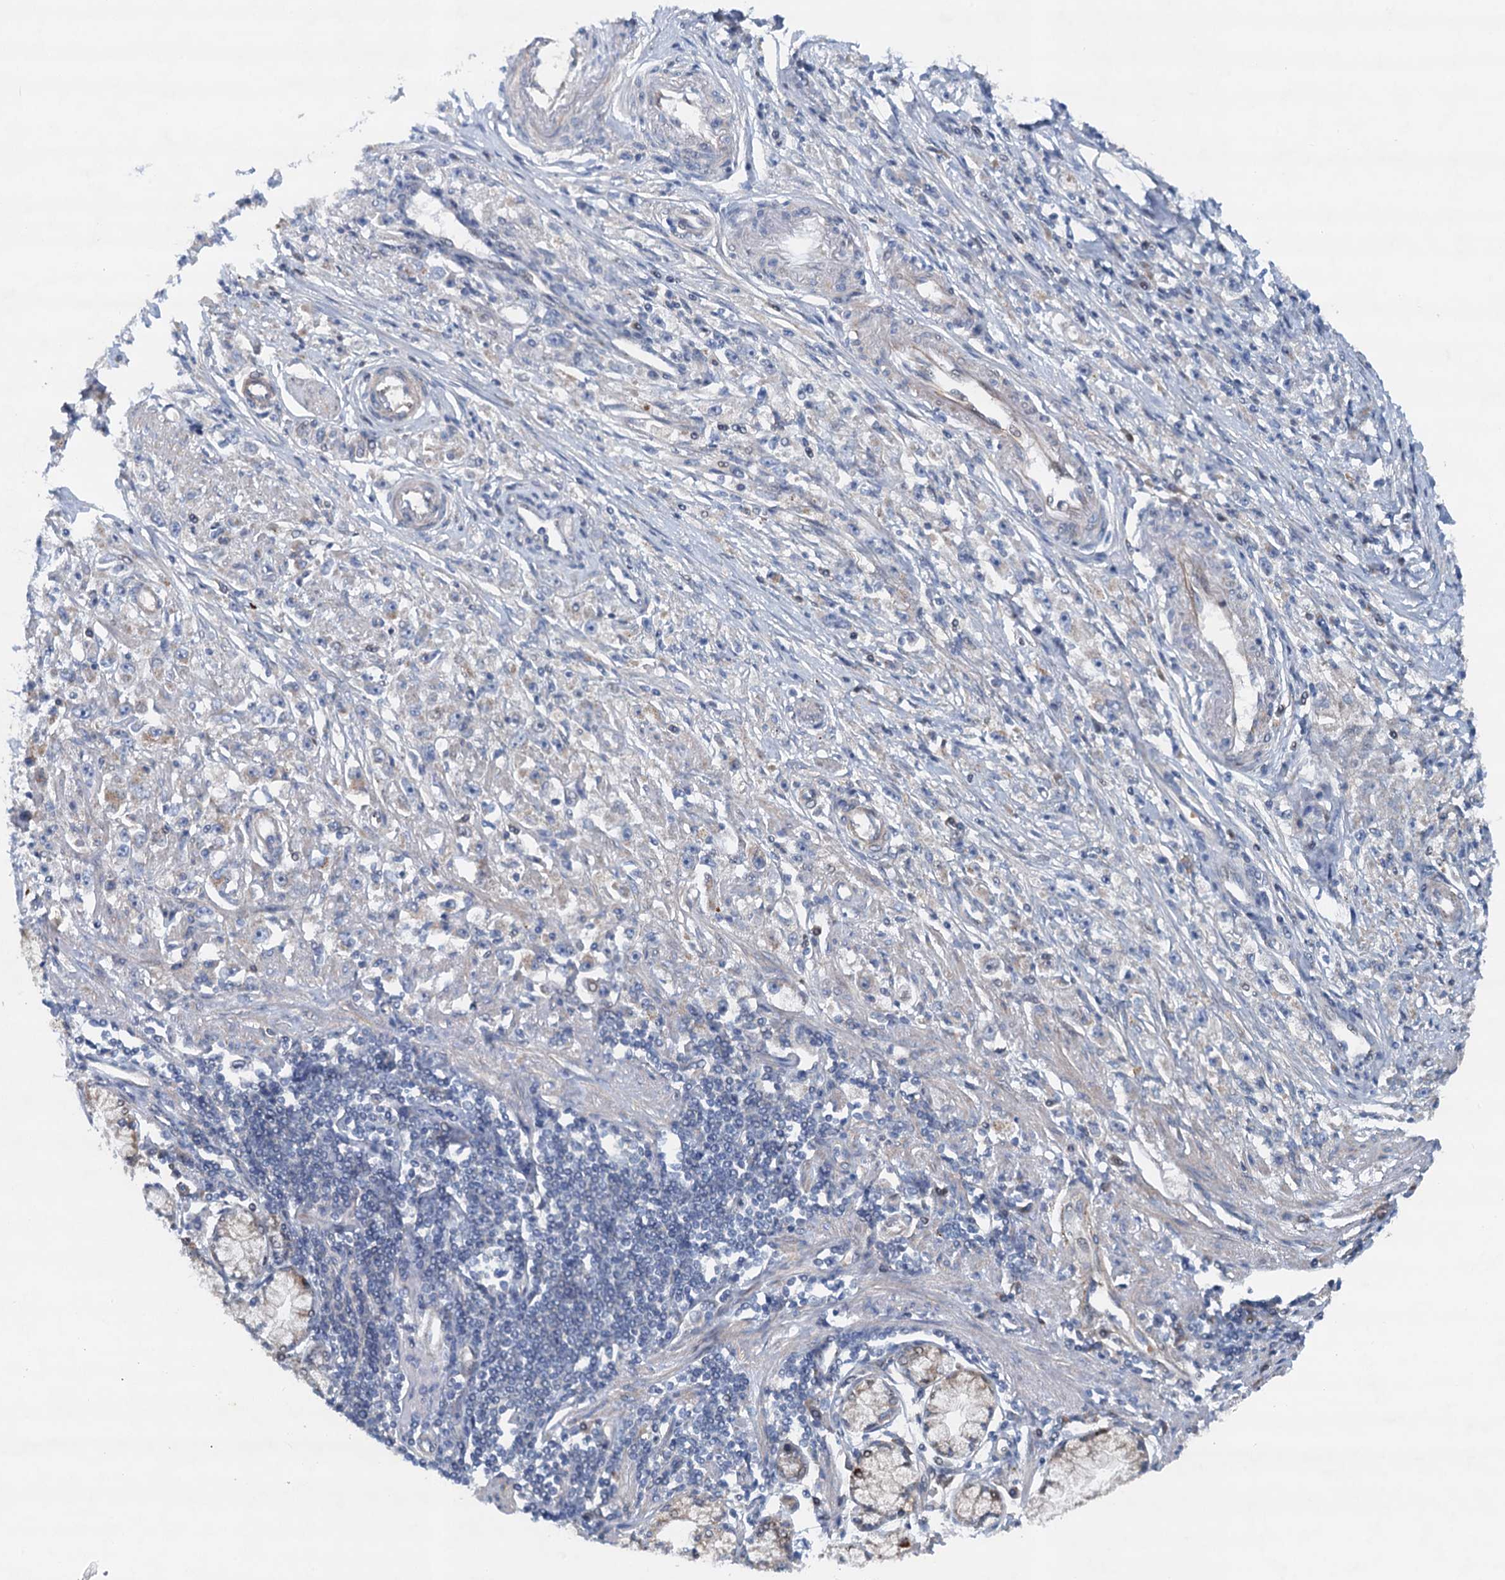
{"staining": {"intensity": "negative", "quantity": "none", "location": "none"}, "tissue": "stomach cancer", "cell_type": "Tumor cells", "image_type": "cancer", "snomed": [{"axis": "morphology", "description": "Adenocarcinoma, NOS"}, {"axis": "topography", "description": "Stomach"}], "caption": "Tumor cells show no significant protein staining in stomach cancer (adenocarcinoma). (DAB (3,3'-diaminobenzidine) immunohistochemistry (IHC), high magnification).", "gene": "NBEA", "patient": {"sex": "female", "age": 59}}